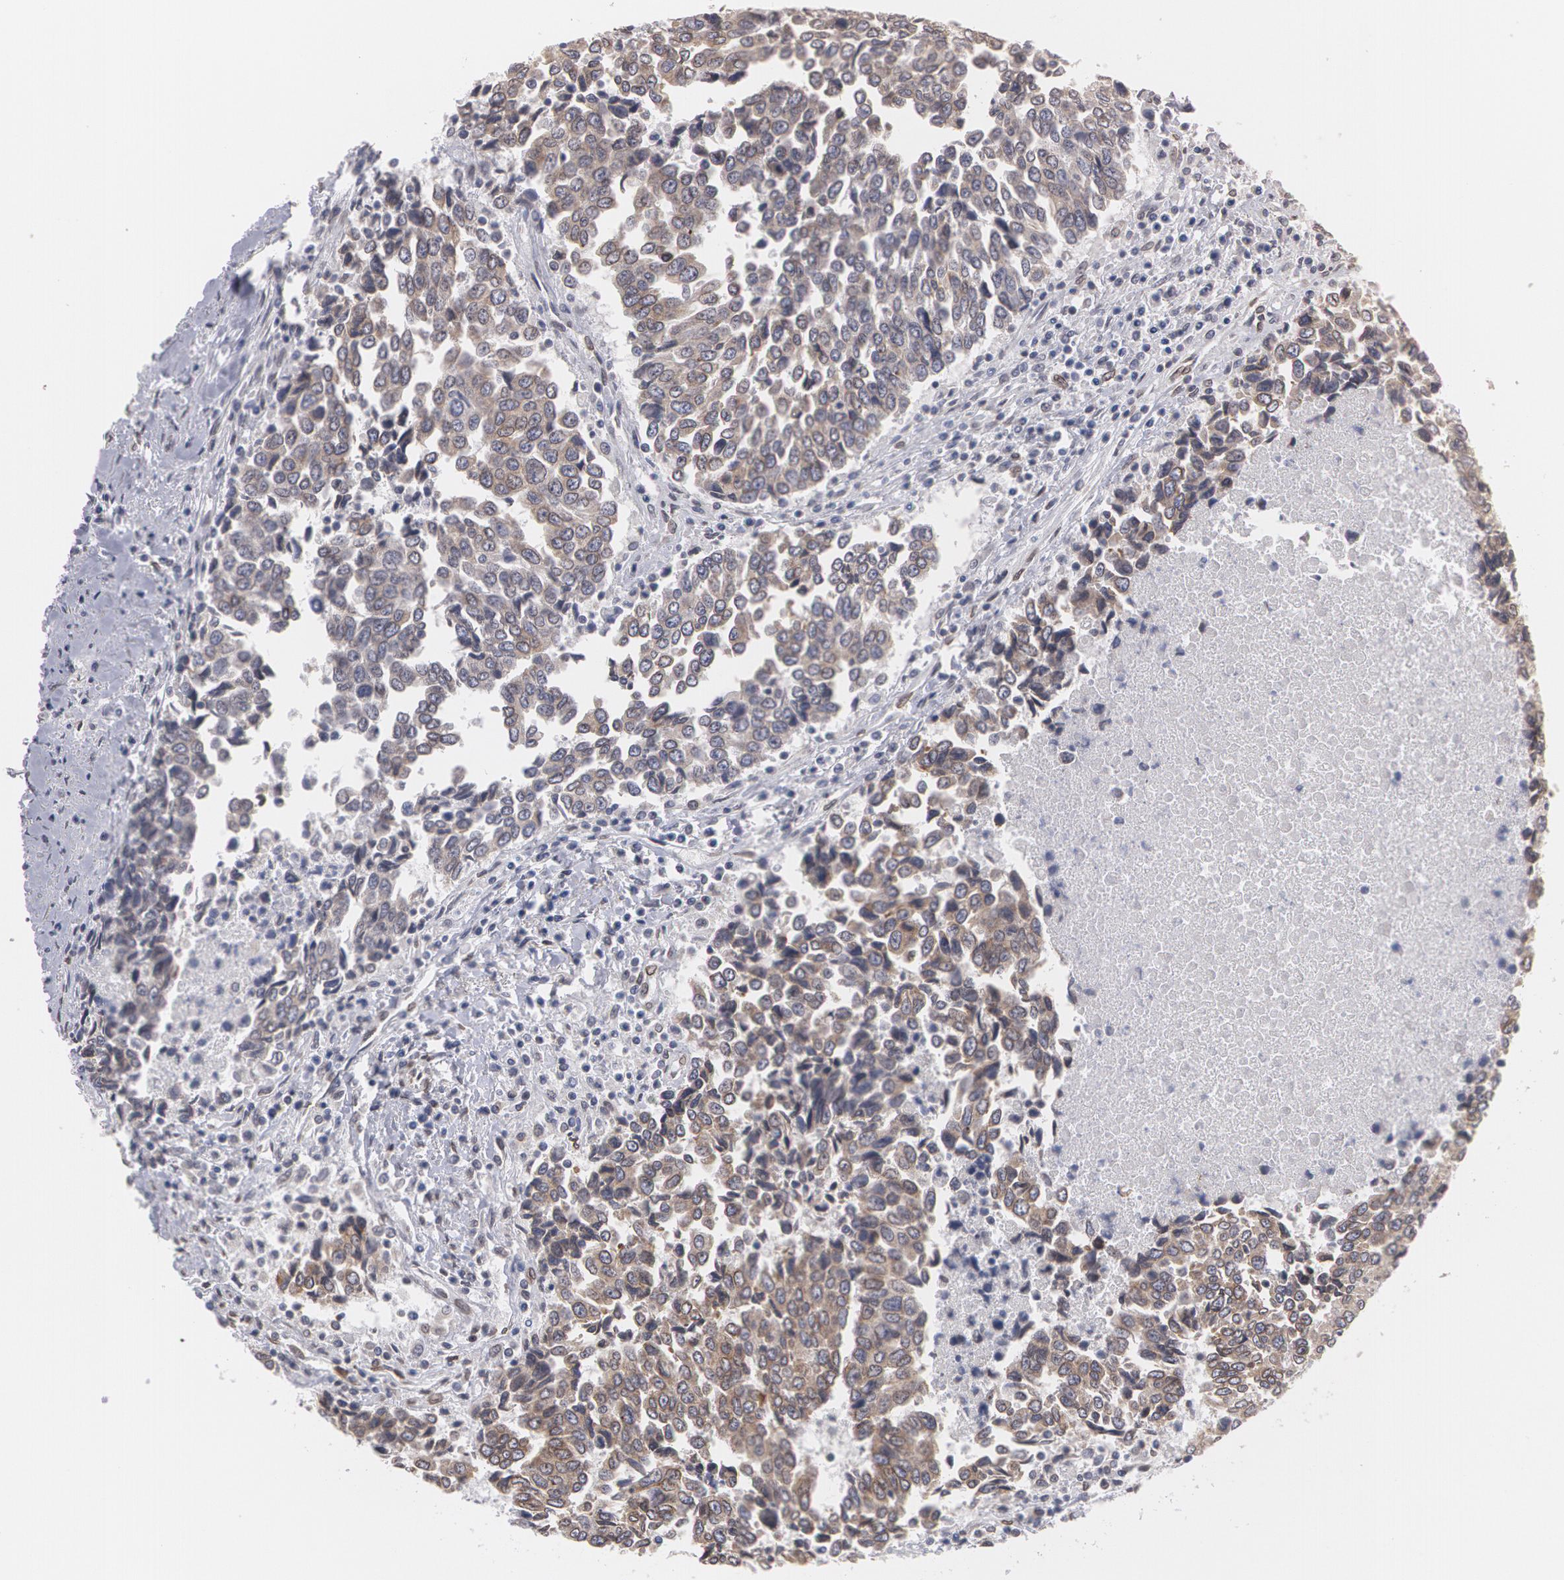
{"staining": {"intensity": "weak", "quantity": ">75%", "location": "cytoplasmic/membranous"}, "tissue": "urothelial cancer", "cell_type": "Tumor cells", "image_type": "cancer", "snomed": [{"axis": "morphology", "description": "Urothelial carcinoma, High grade"}, {"axis": "topography", "description": "Urinary bladder"}], "caption": "Immunohistochemistry of high-grade urothelial carcinoma demonstrates low levels of weak cytoplasmic/membranous expression in approximately >75% of tumor cells.", "gene": "EMD", "patient": {"sex": "male", "age": 86}}